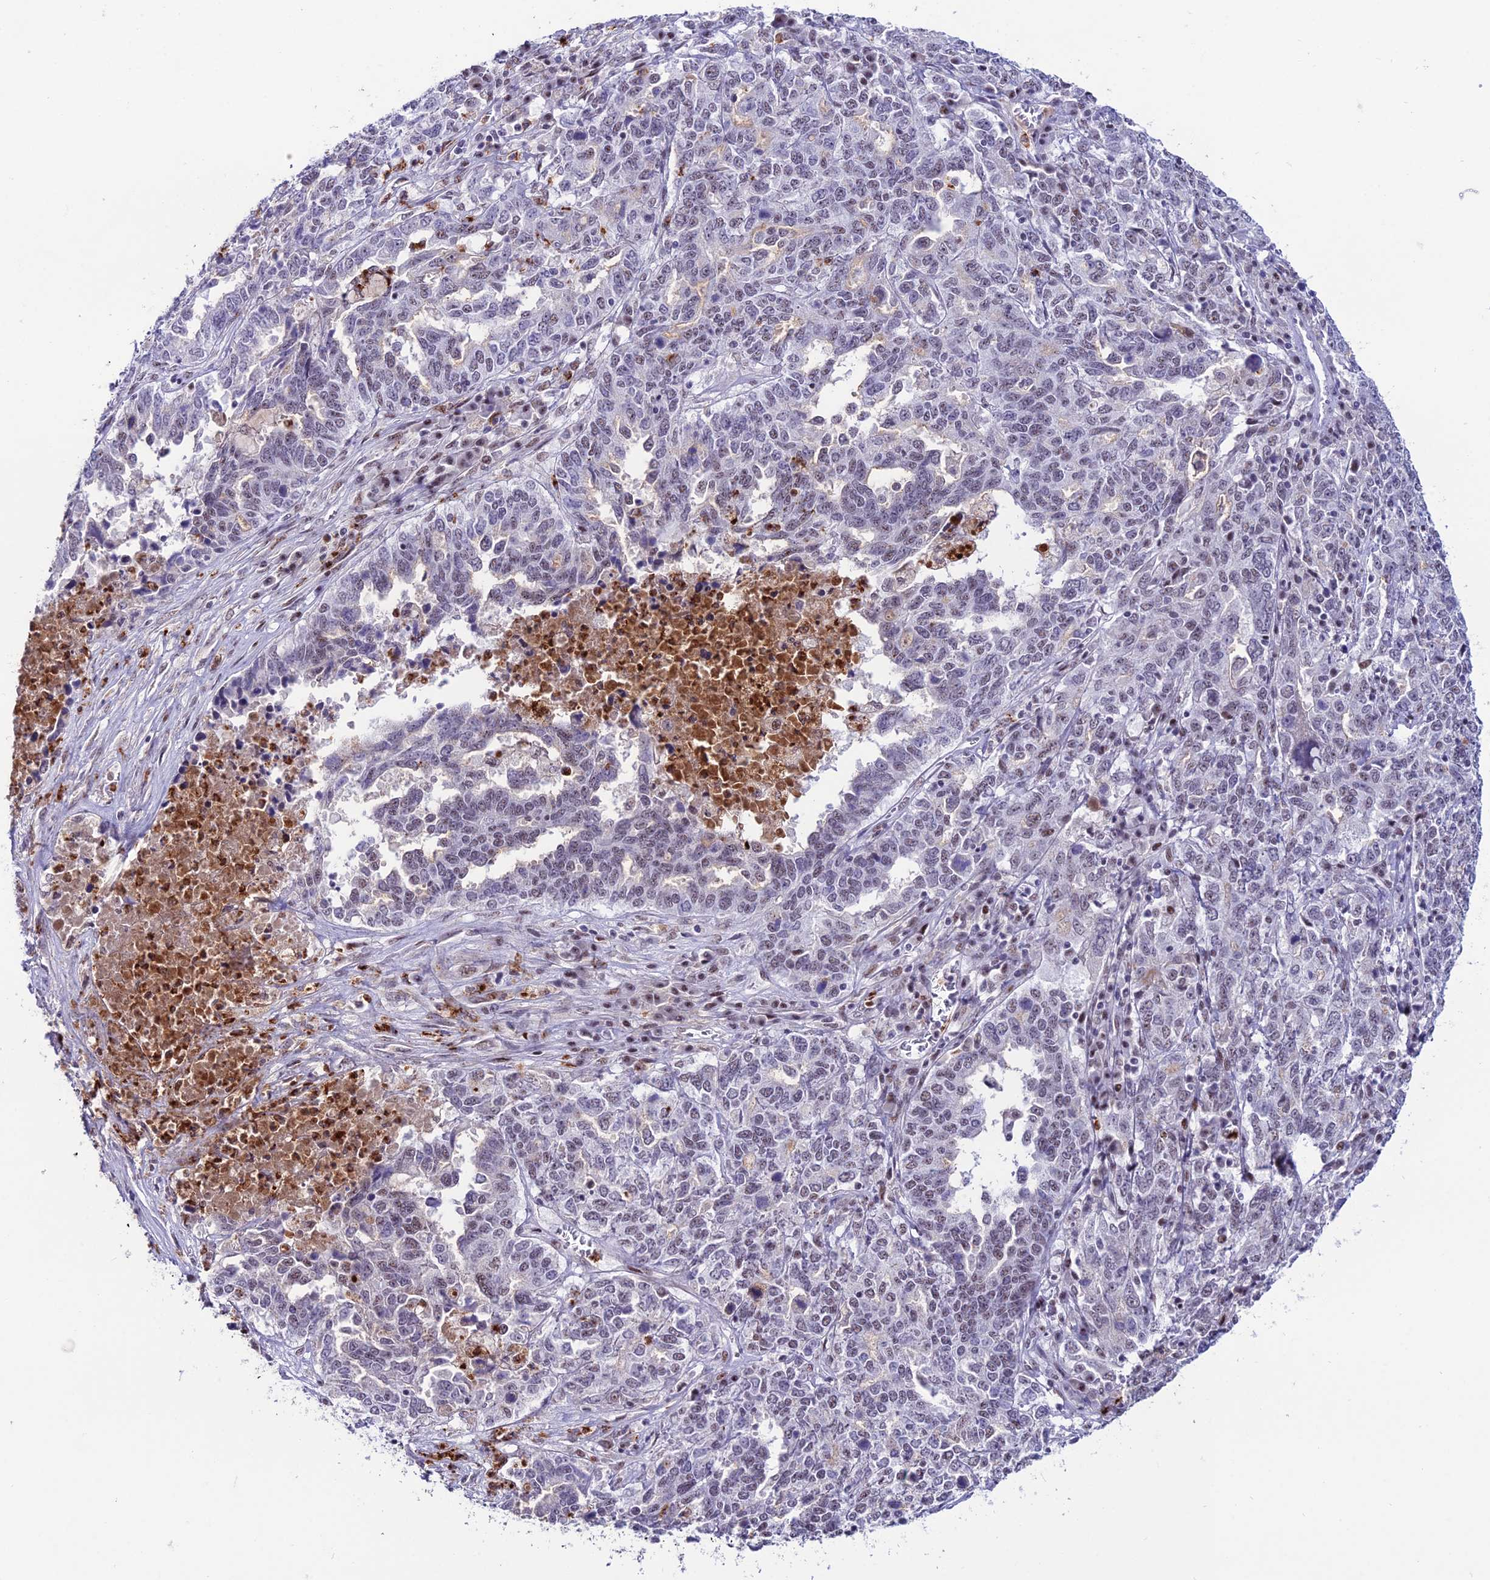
{"staining": {"intensity": "weak", "quantity": "<25%", "location": "nuclear"}, "tissue": "ovarian cancer", "cell_type": "Tumor cells", "image_type": "cancer", "snomed": [{"axis": "morphology", "description": "Carcinoma, endometroid"}, {"axis": "topography", "description": "Ovary"}], "caption": "A high-resolution image shows IHC staining of ovarian endometroid carcinoma, which exhibits no significant positivity in tumor cells.", "gene": "MFSD2B", "patient": {"sex": "female", "age": 62}}